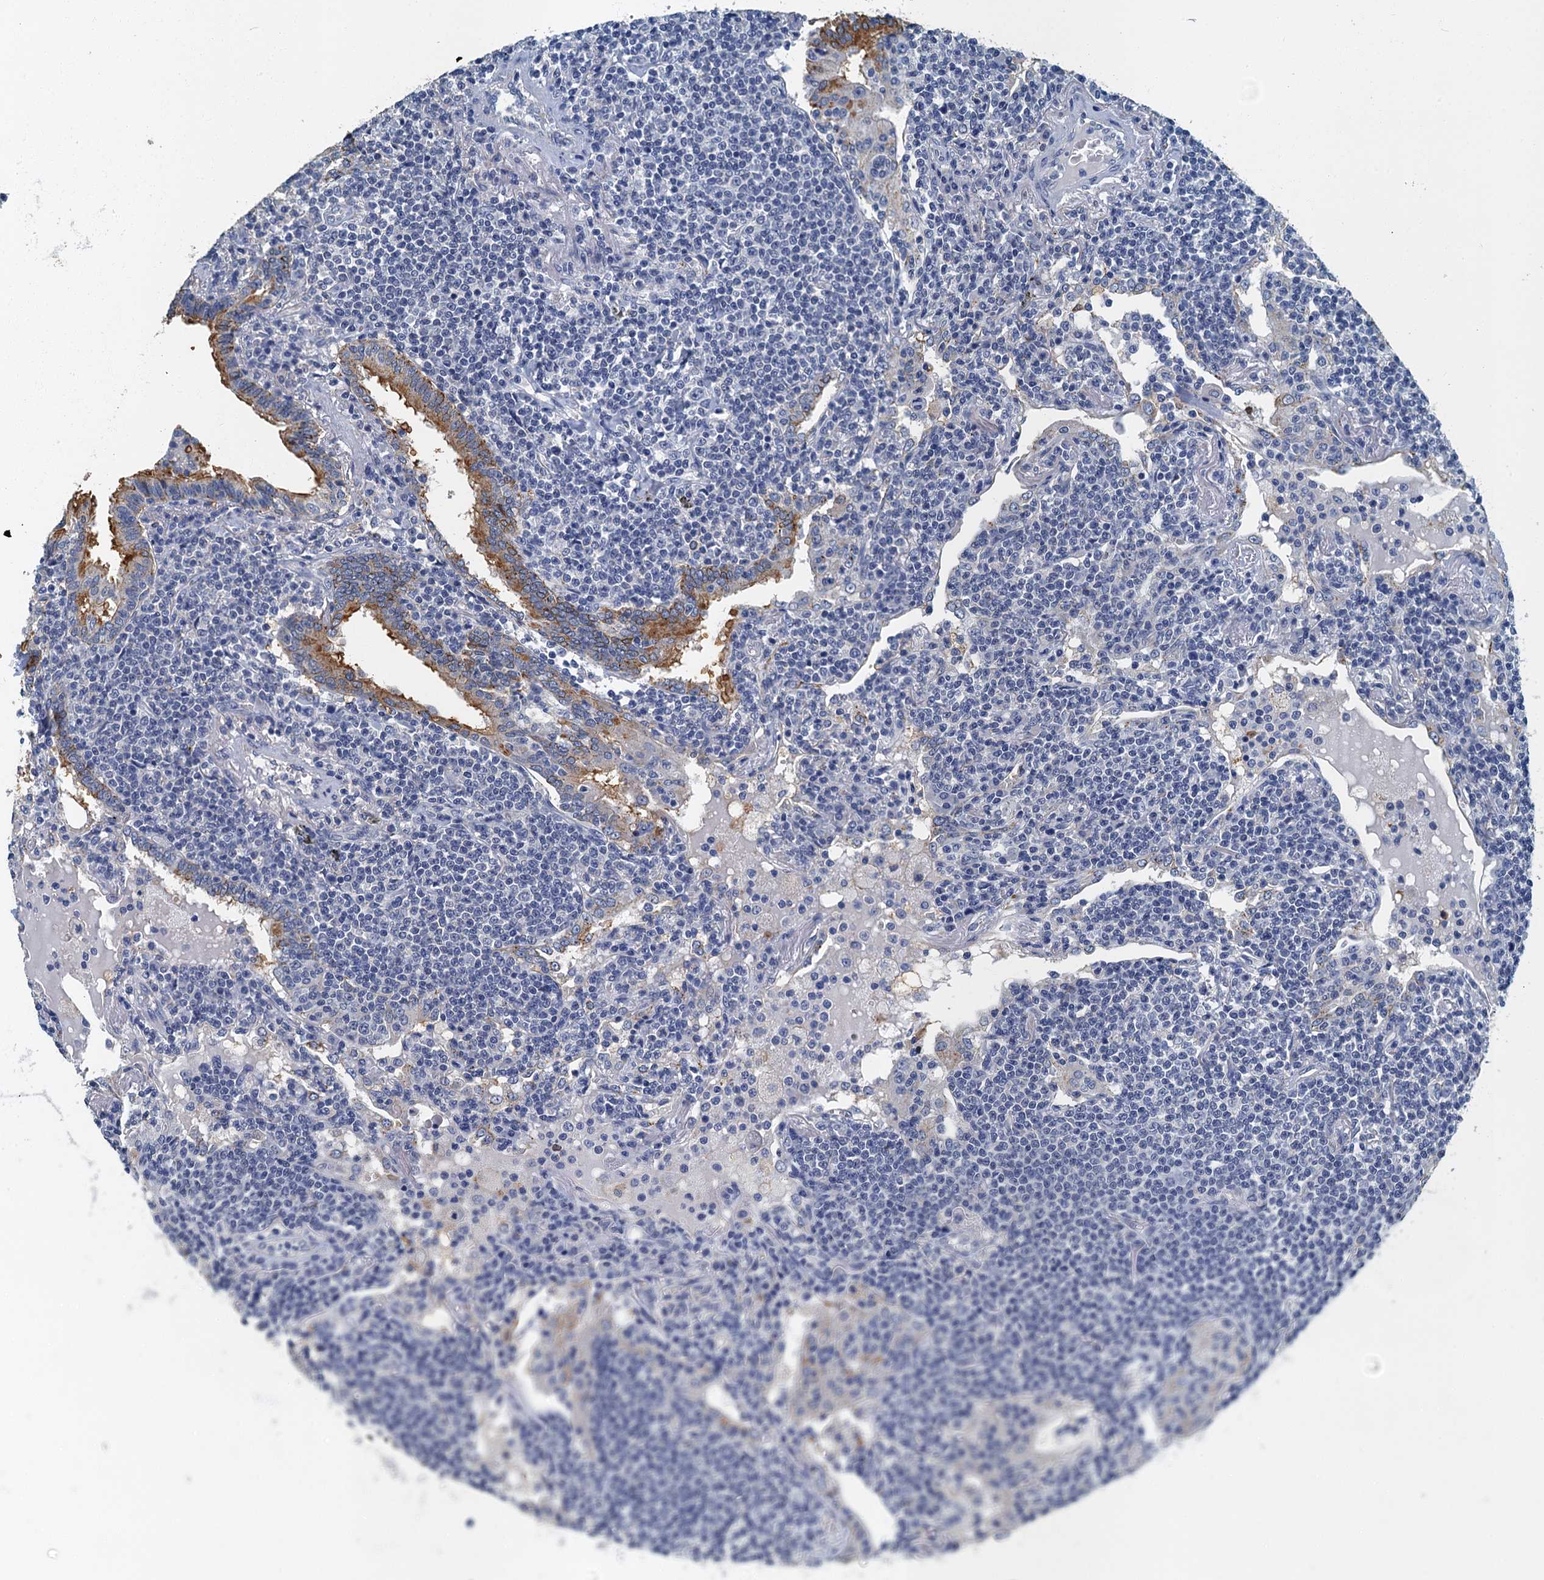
{"staining": {"intensity": "negative", "quantity": "none", "location": "none"}, "tissue": "lymphoma", "cell_type": "Tumor cells", "image_type": "cancer", "snomed": [{"axis": "morphology", "description": "Malignant lymphoma, non-Hodgkin's type, Low grade"}, {"axis": "topography", "description": "Lung"}], "caption": "The immunohistochemistry (IHC) photomicrograph has no significant staining in tumor cells of lymphoma tissue.", "gene": "GADL1", "patient": {"sex": "female", "age": 71}}